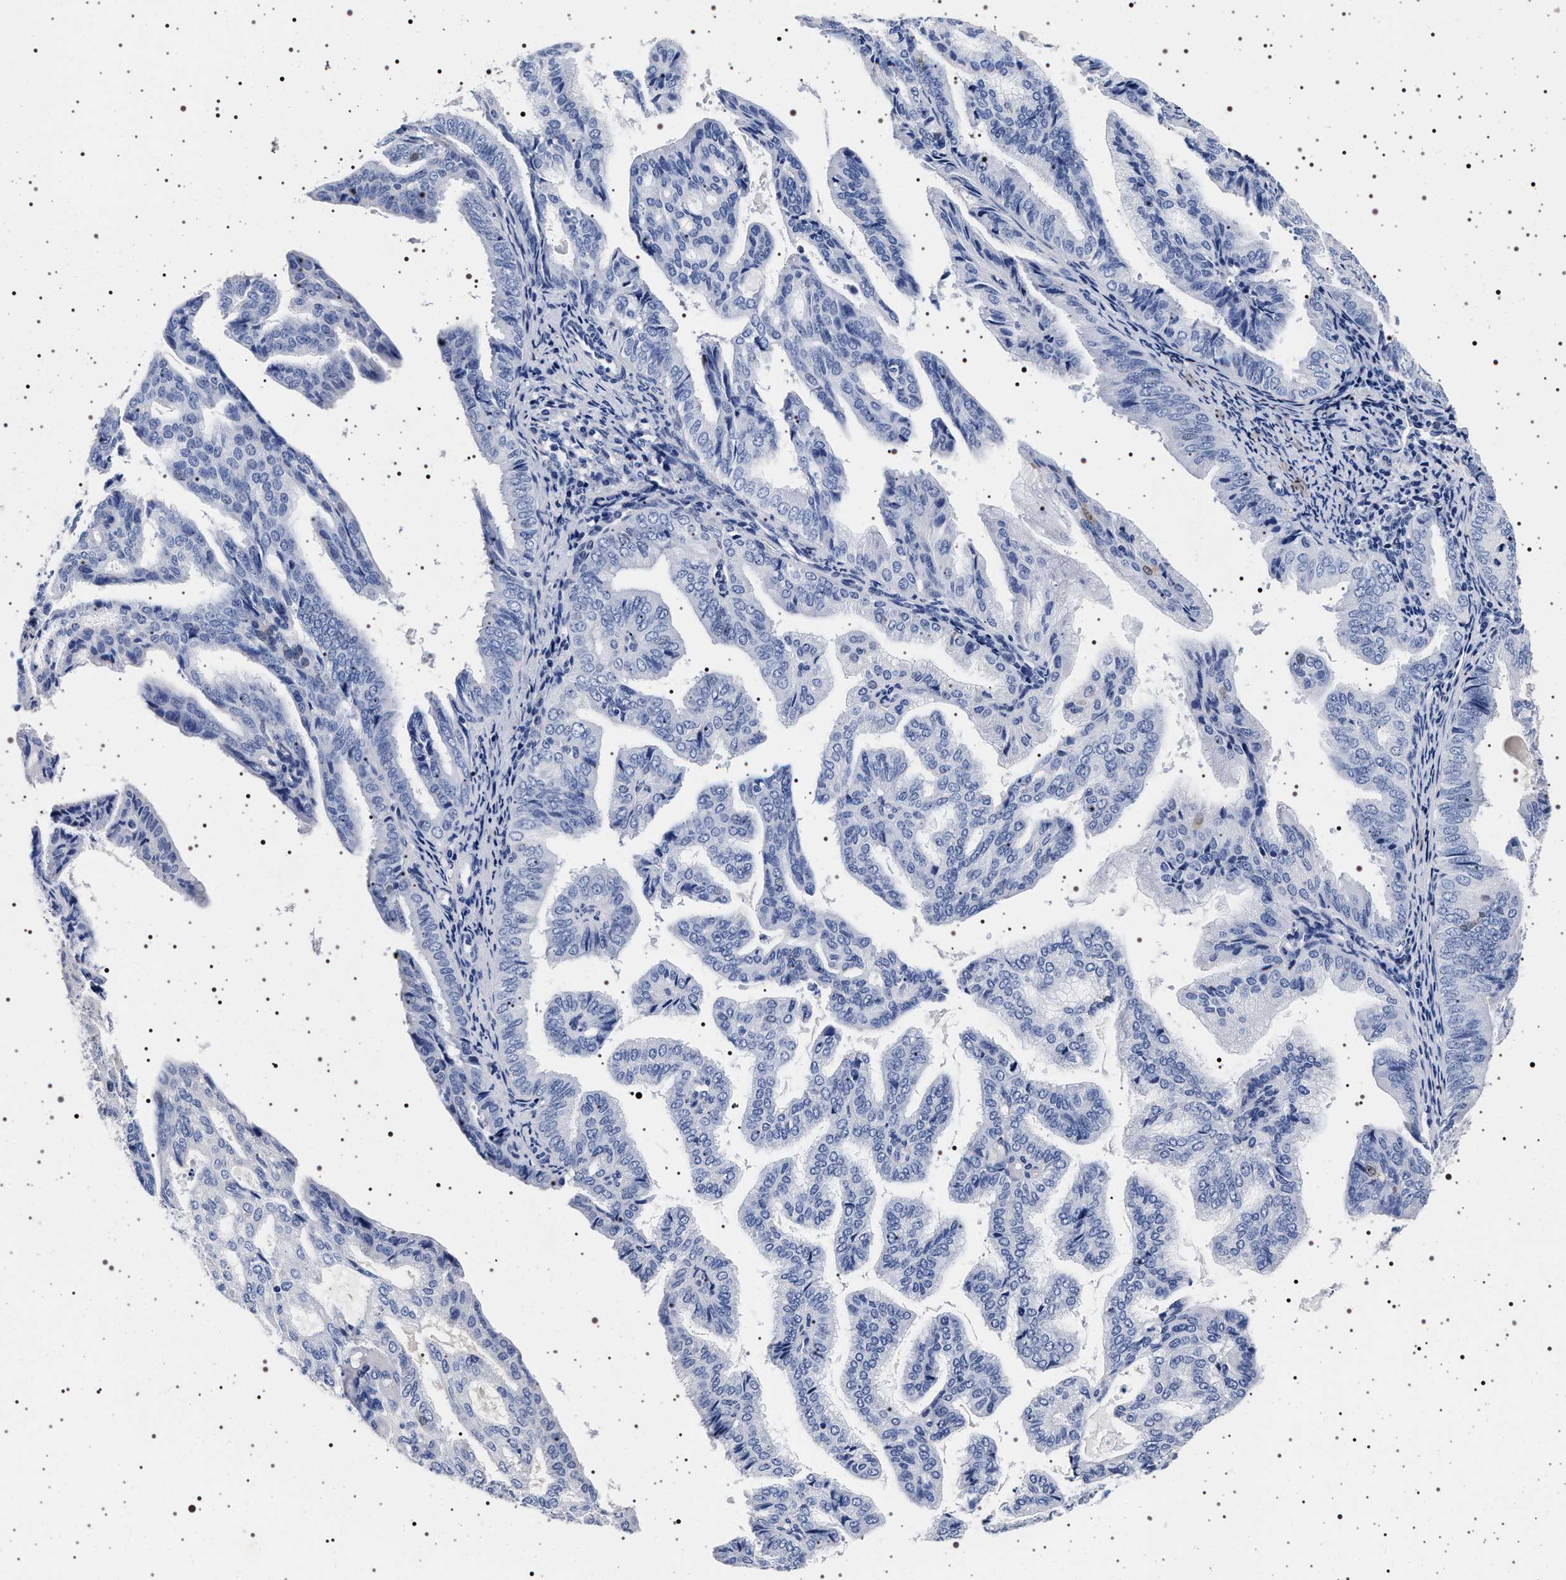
{"staining": {"intensity": "negative", "quantity": "none", "location": "none"}, "tissue": "endometrial cancer", "cell_type": "Tumor cells", "image_type": "cancer", "snomed": [{"axis": "morphology", "description": "Adenocarcinoma, NOS"}, {"axis": "topography", "description": "Endometrium"}], "caption": "Immunohistochemistry (IHC) histopathology image of human endometrial cancer (adenocarcinoma) stained for a protein (brown), which reveals no expression in tumor cells.", "gene": "MAPK10", "patient": {"sex": "female", "age": 58}}